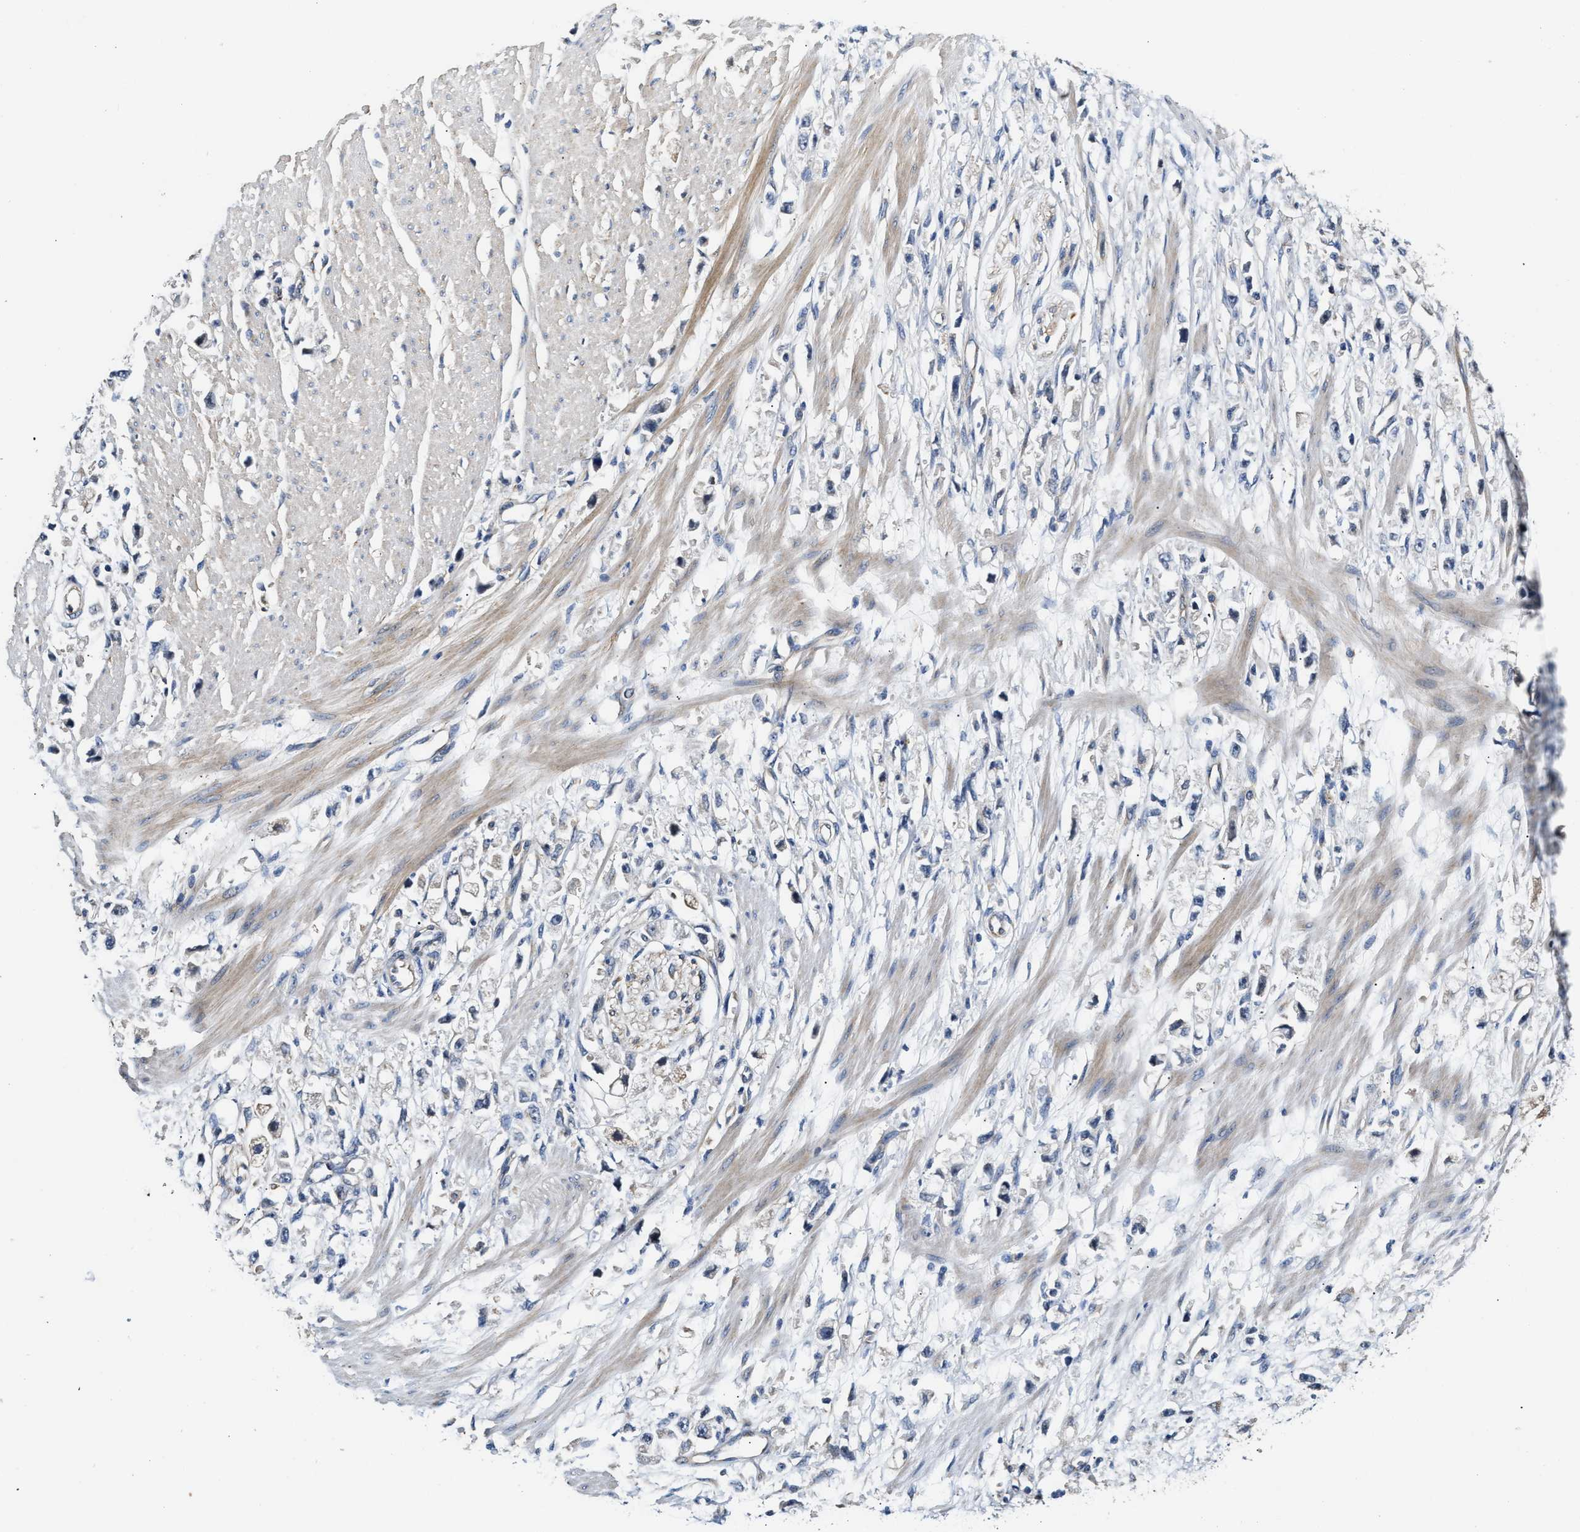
{"staining": {"intensity": "negative", "quantity": "none", "location": "none"}, "tissue": "stomach cancer", "cell_type": "Tumor cells", "image_type": "cancer", "snomed": [{"axis": "morphology", "description": "Adenocarcinoma, NOS"}, {"axis": "topography", "description": "Stomach"}], "caption": "Protein analysis of stomach adenocarcinoma demonstrates no significant staining in tumor cells.", "gene": "TEX2", "patient": {"sex": "female", "age": 59}}